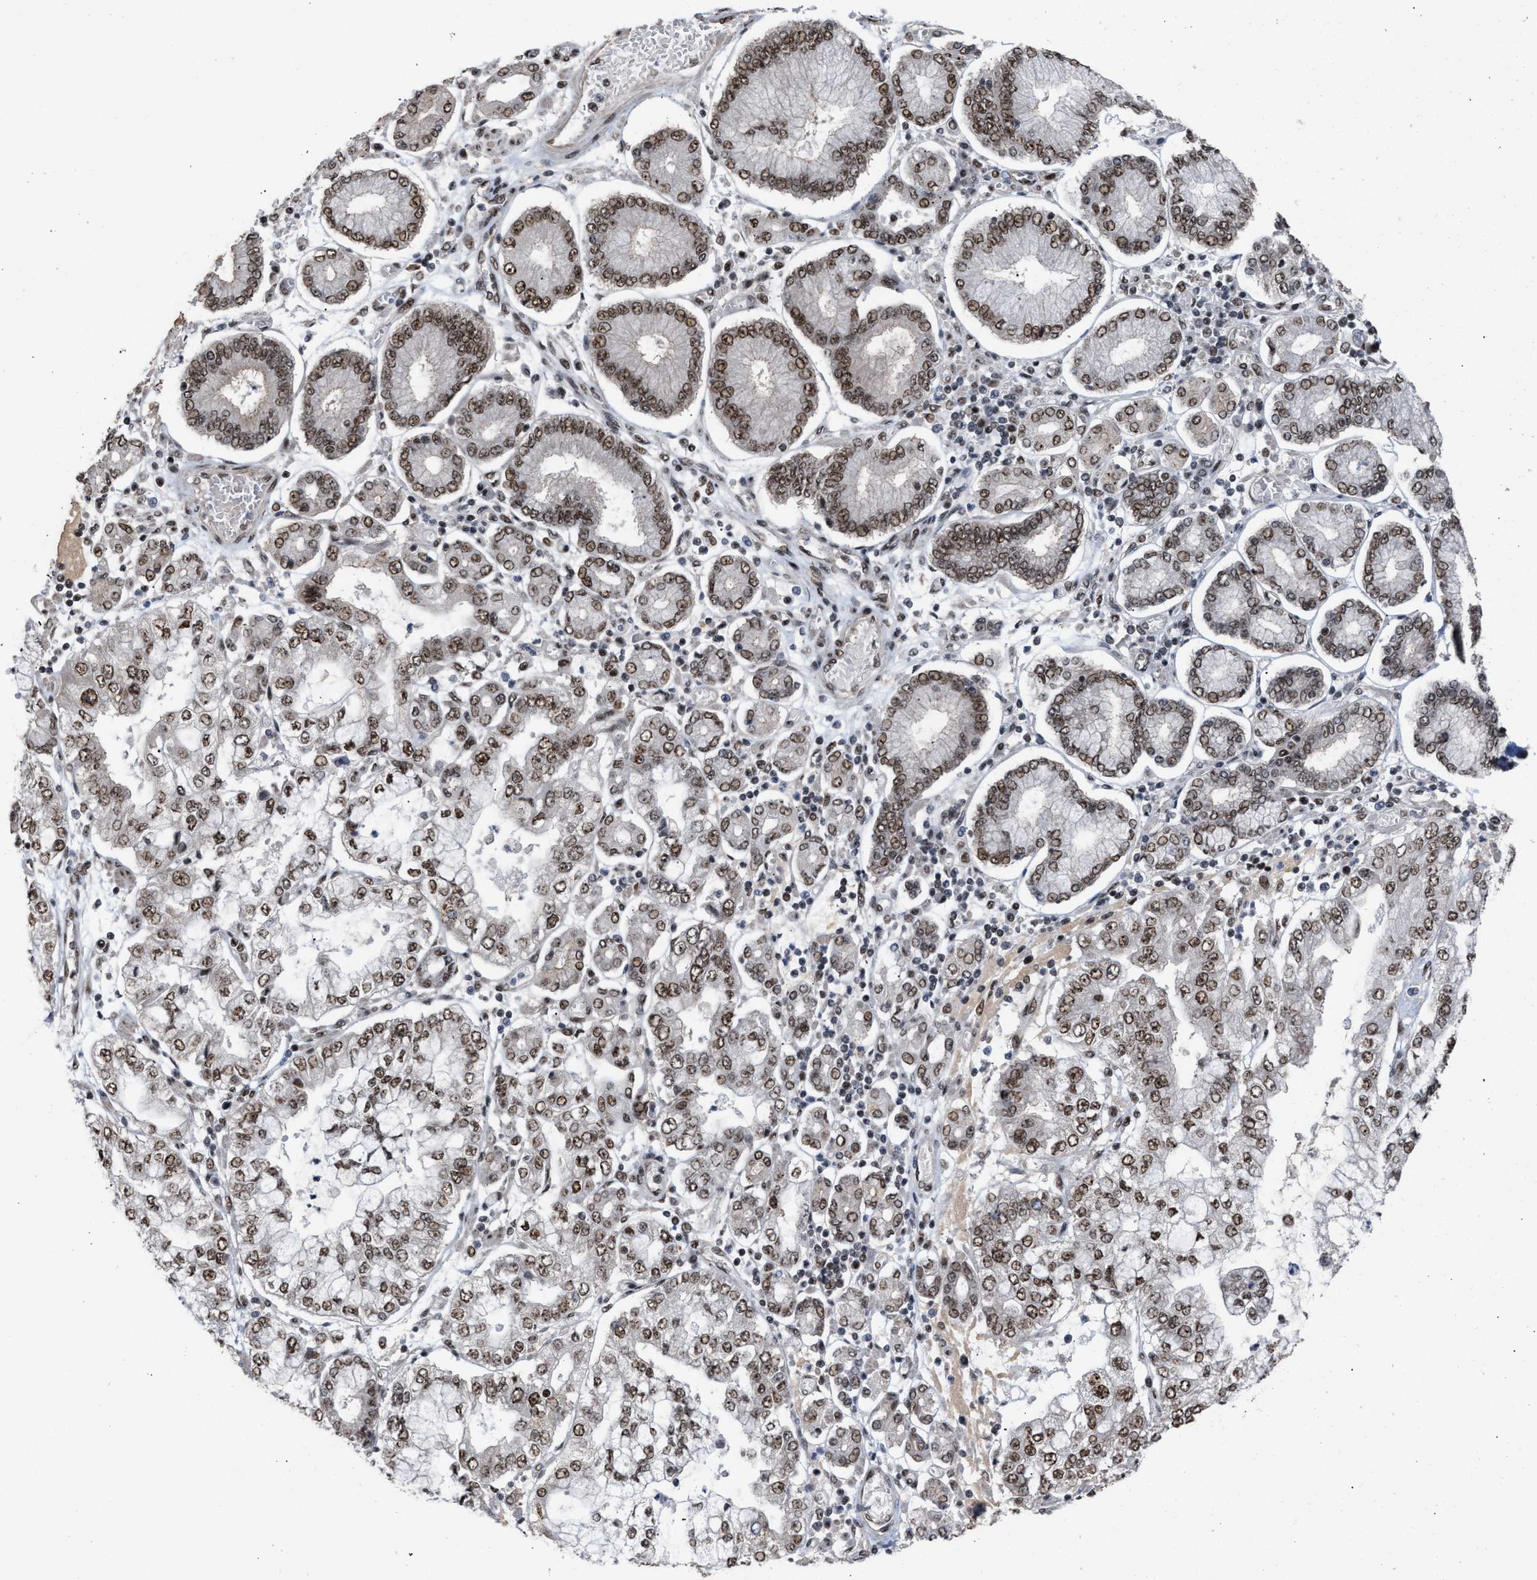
{"staining": {"intensity": "moderate", "quantity": ">75%", "location": "nuclear"}, "tissue": "stomach cancer", "cell_type": "Tumor cells", "image_type": "cancer", "snomed": [{"axis": "morphology", "description": "Adenocarcinoma, NOS"}, {"axis": "topography", "description": "Stomach"}], "caption": "Protein analysis of stomach cancer (adenocarcinoma) tissue demonstrates moderate nuclear positivity in about >75% of tumor cells.", "gene": "EIF4A3", "patient": {"sex": "male", "age": 76}}